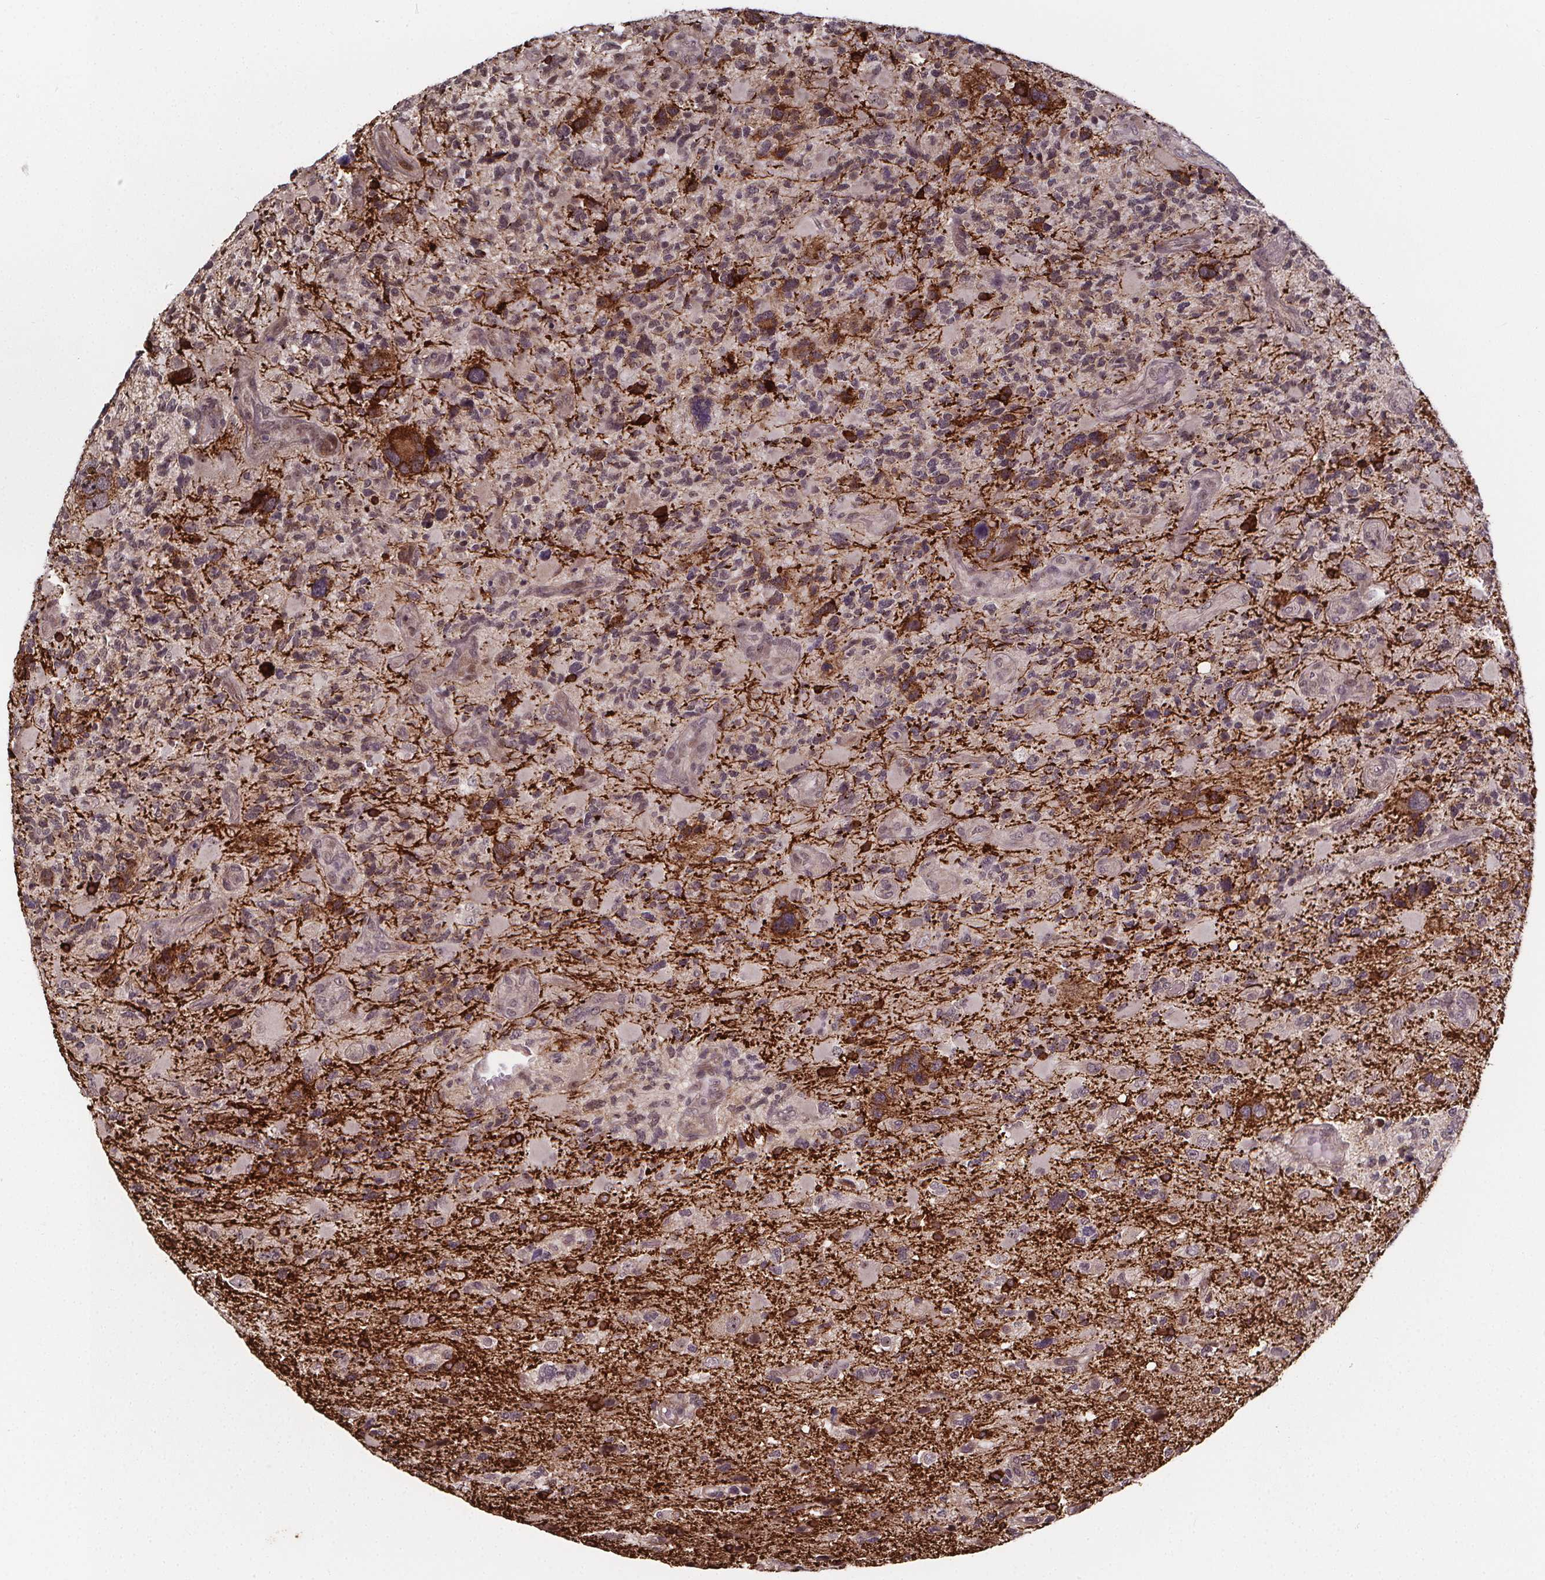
{"staining": {"intensity": "moderate", "quantity": "<25%", "location": "cytoplasmic/membranous"}, "tissue": "glioma", "cell_type": "Tumor cells", "image_type": "cancer", "snomed": [{"axis": "morphology", "description": "Glioma, malignant, High grade"}, {"axis": "topography", "description": "Brain"}], "caption": "The photomicrograph reveals staining of glioma, revealing moderate cytoplasmic/membranous protein staining (brown color) within tumor cells. Nuclei are stained in blue.", "gene": "DDIT3", "patient": {"sex": "female", "age": 71}}